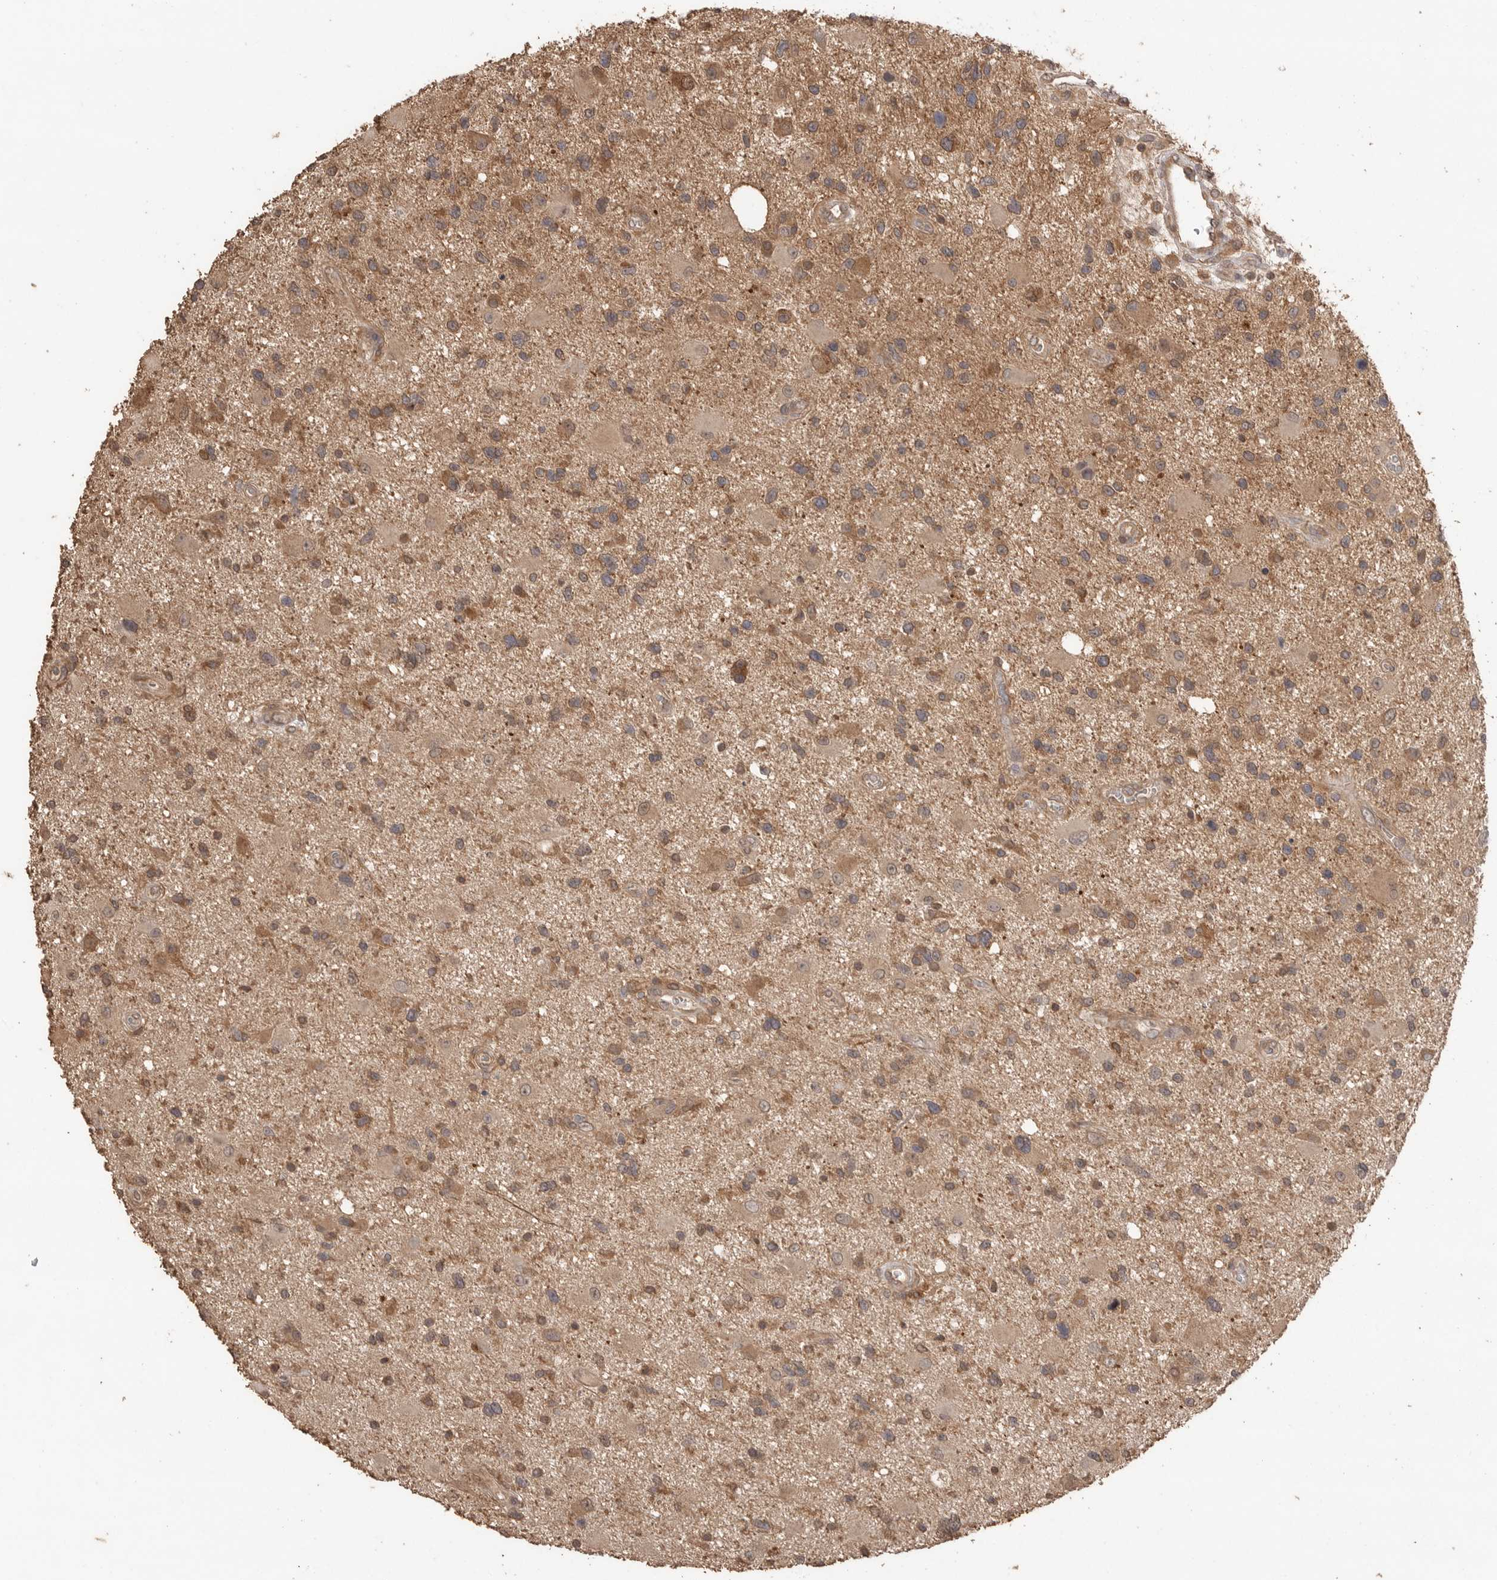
{"staining": {"intensity": "moderate", "quantity": "25%-75%", "location": "cytoplasmic/membranous"}, "tissue": "glioma", "cell_type": "Tumor cells", "image_type": "cancer", "snomed": [{"axis": "morphology", "description": "Glioma, malignant, High grade"}, {"axis": "topography", "description": "Brain"}], "caption": "Malignant glioma (high-grade) stained with IHC exhibits moderate cytoplasmic/membranous staining in approximately 25%-75% of tumor cells.", "gene": "MAP2K1", "patient": {"sex": "male", "age": 33}}